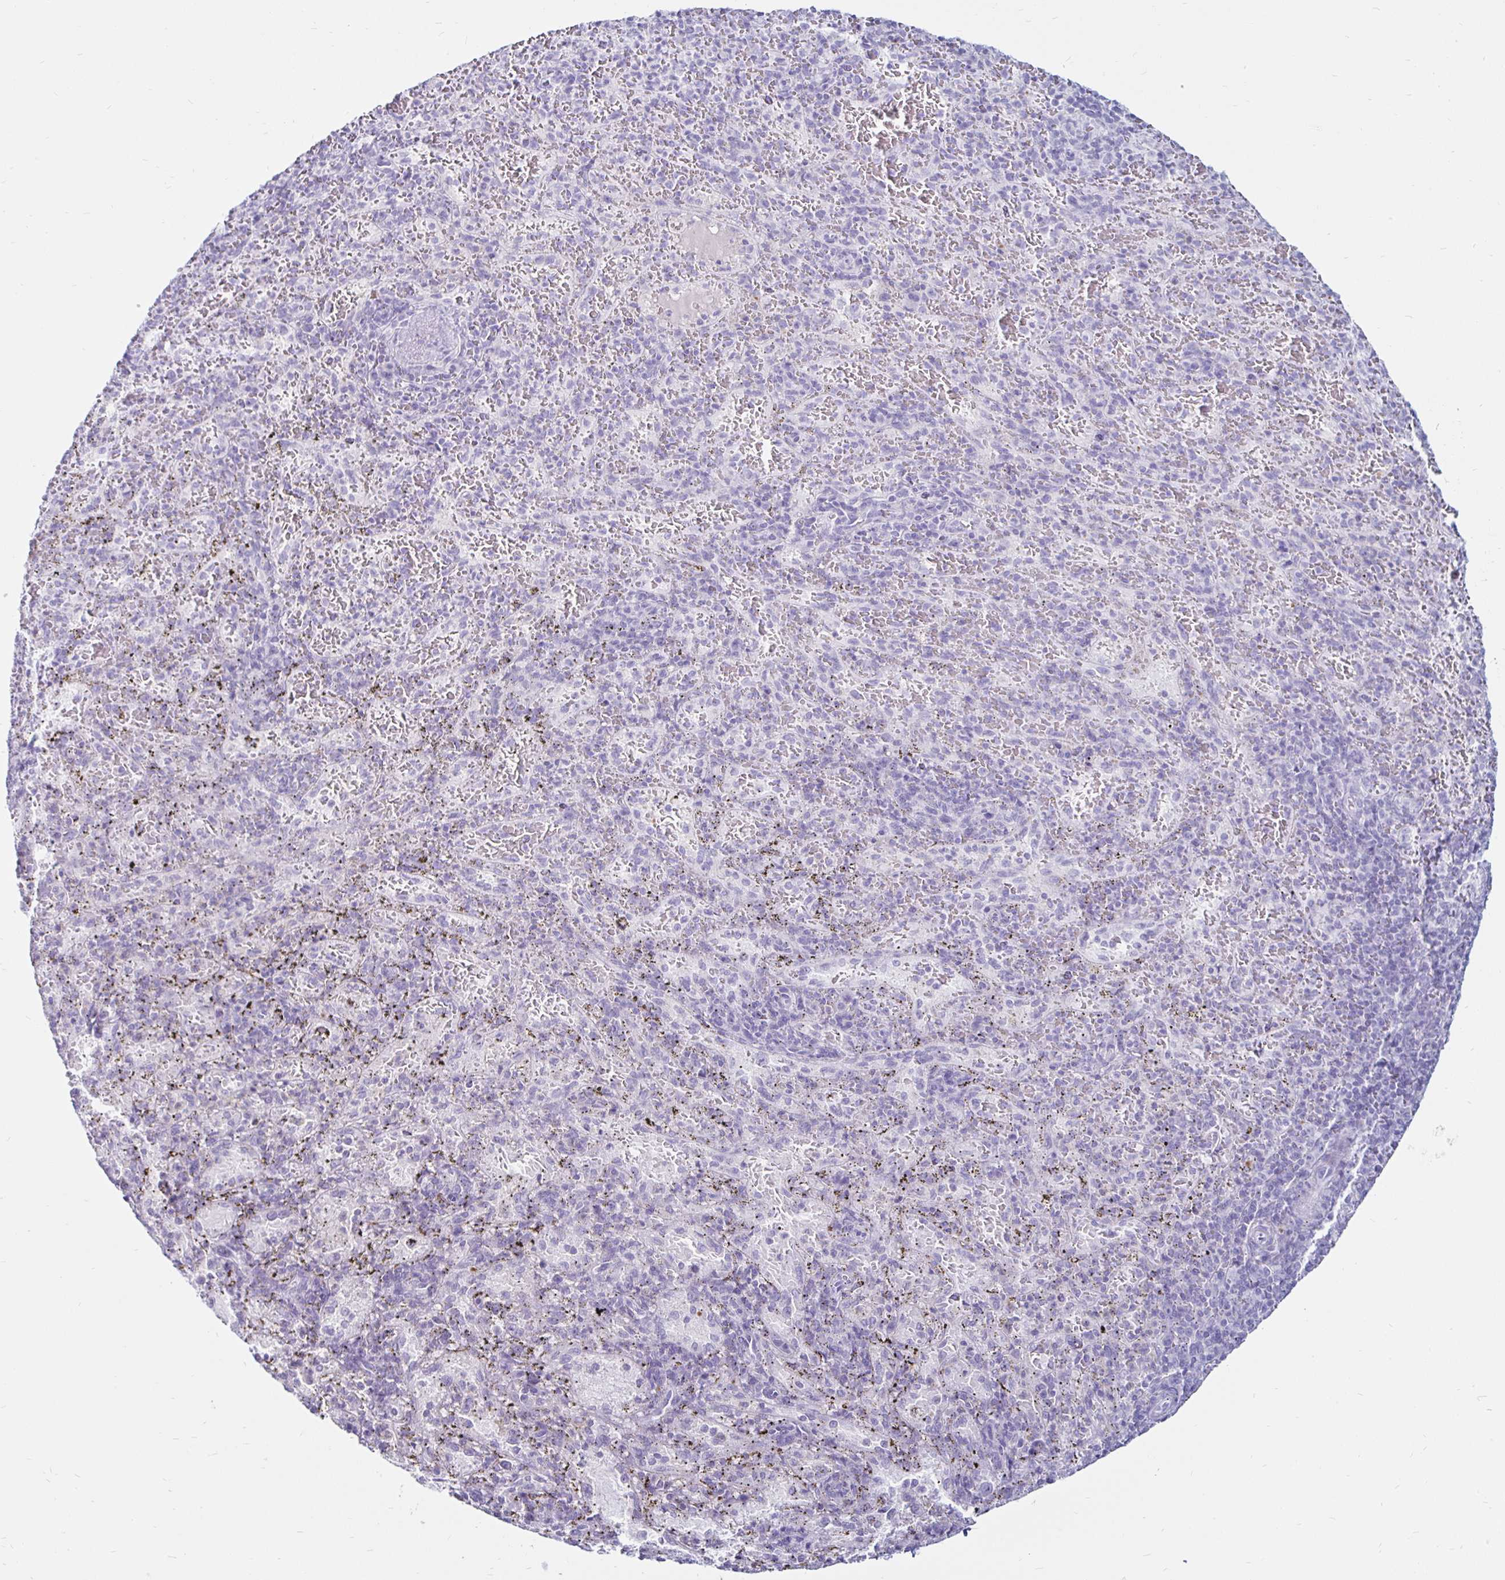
{"staining": {"intensity": "negative", "quantity": "none", "location": "none"}, "tissue": "spleen", "cell_type": "Cells in red pulp", "image_type": "normal", "snomed": [{"axis": "morphology", "description": "Normal tissue, NOS"}, {"axis": "topography", "description": "Spleen"}], "caption": "Protein analysis of normal spleen reveals no significant positivity in cells in red pulp.", "gene": "TIMP1", "patient": {"sex": "male", "age": 57}}